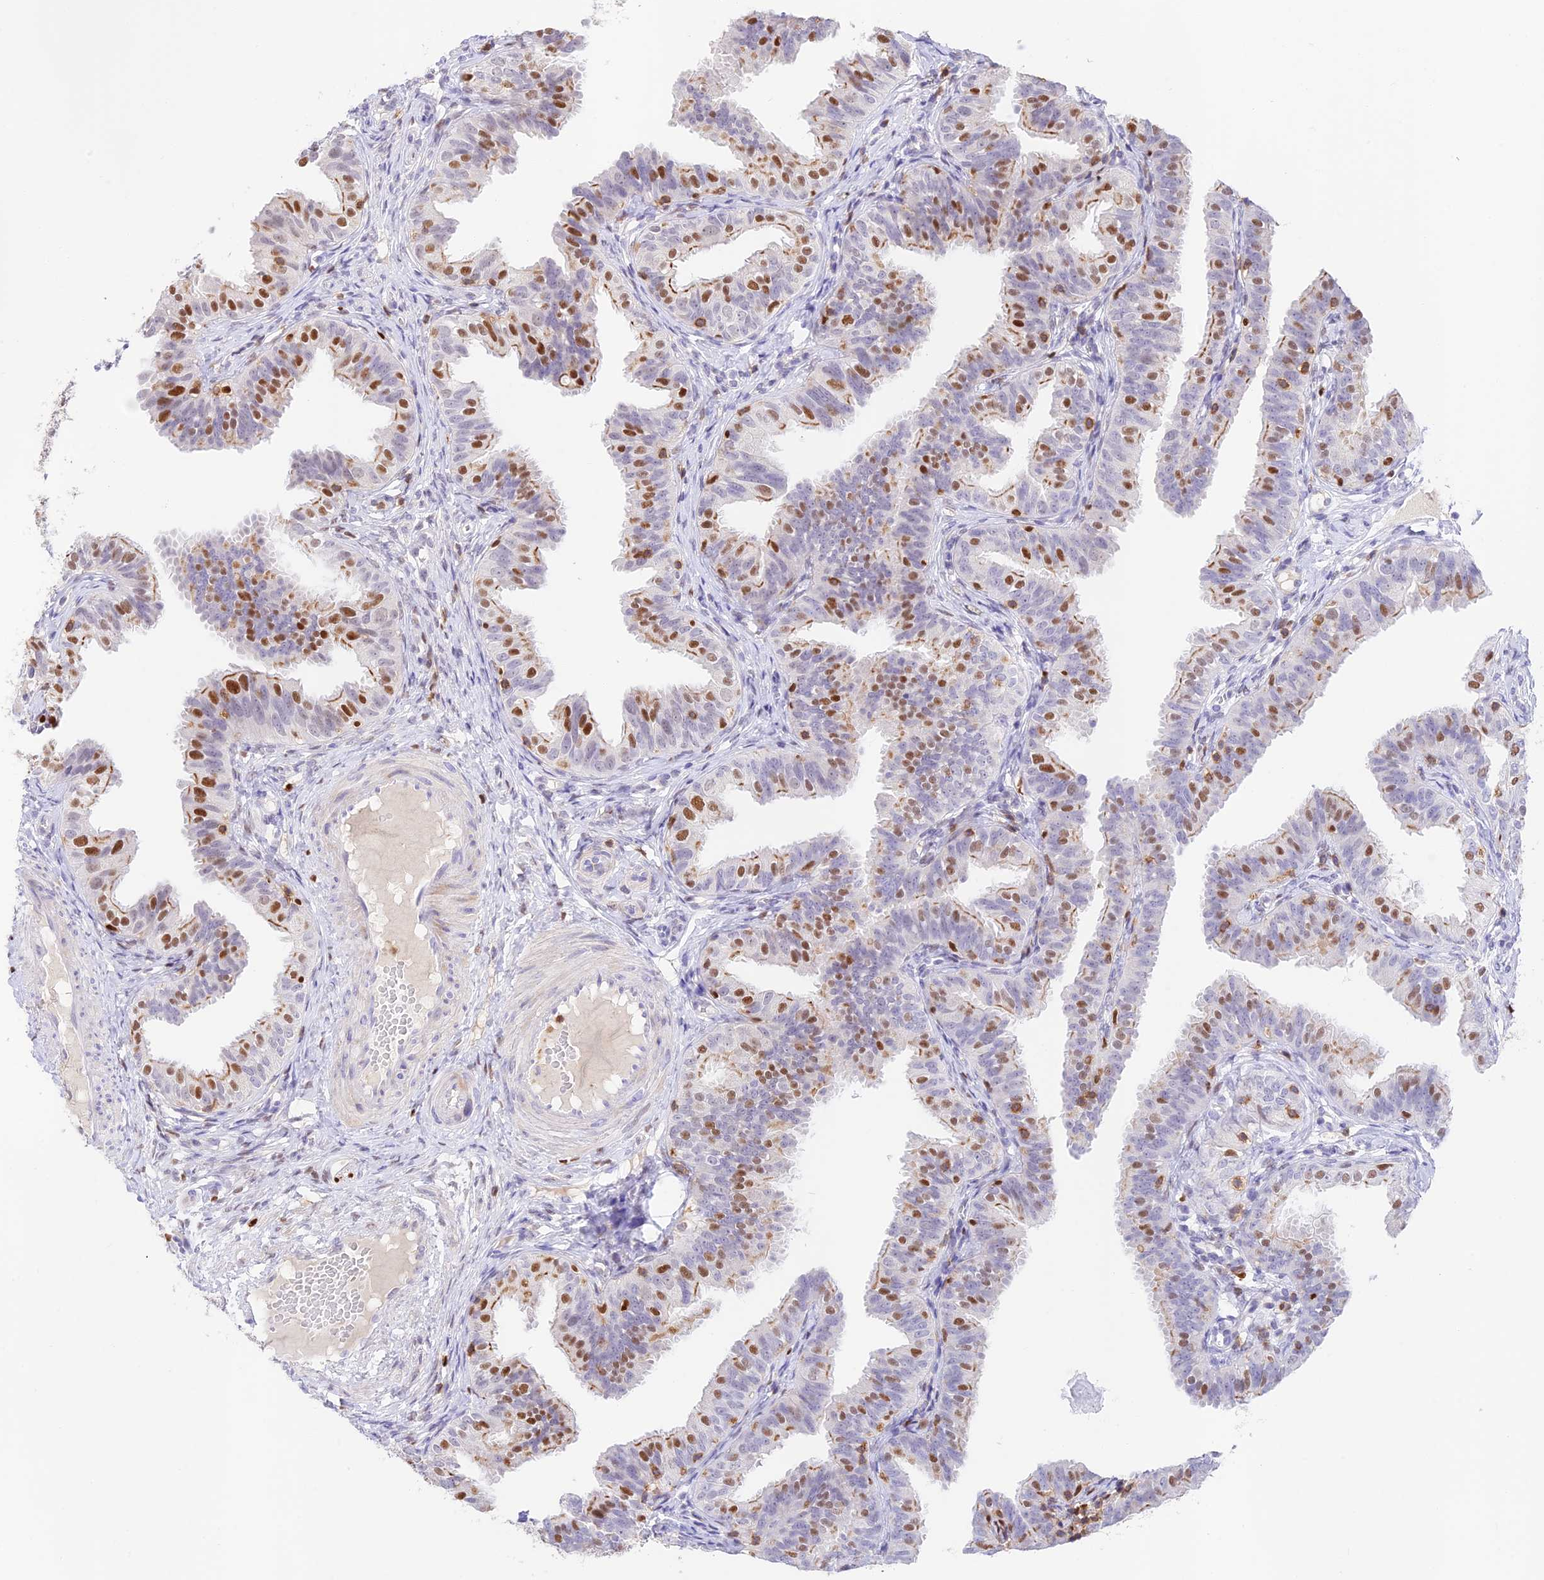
{"staining": {"intensity": "moderate", "quantity": "25%-75%", "location": "cytoplasmic/membranous,nuclear"}, "tissue": "fallopian tube", "cell_type": "Glandular cells", "image_type": "normal", "snomed": [{"axis": "morphology", "description": "Normal tissue, NOS"}, {"axis": "topography", "description": "Fallopian tube"}], "caption": "High-magnification brightfield microscopy of unremarkable fallopian tube stained with DAB (brown) and counterstained with hematoxylin (blue). glandular cells exhibit moderate cytoplasmic/membranous,nuclear staining is present in about25%-75% of cells. (Brightfield microscopy of DAB IHC at high magnification).", "gene": "DENND1C", "patient": {"sex": "female", "age": 35}}